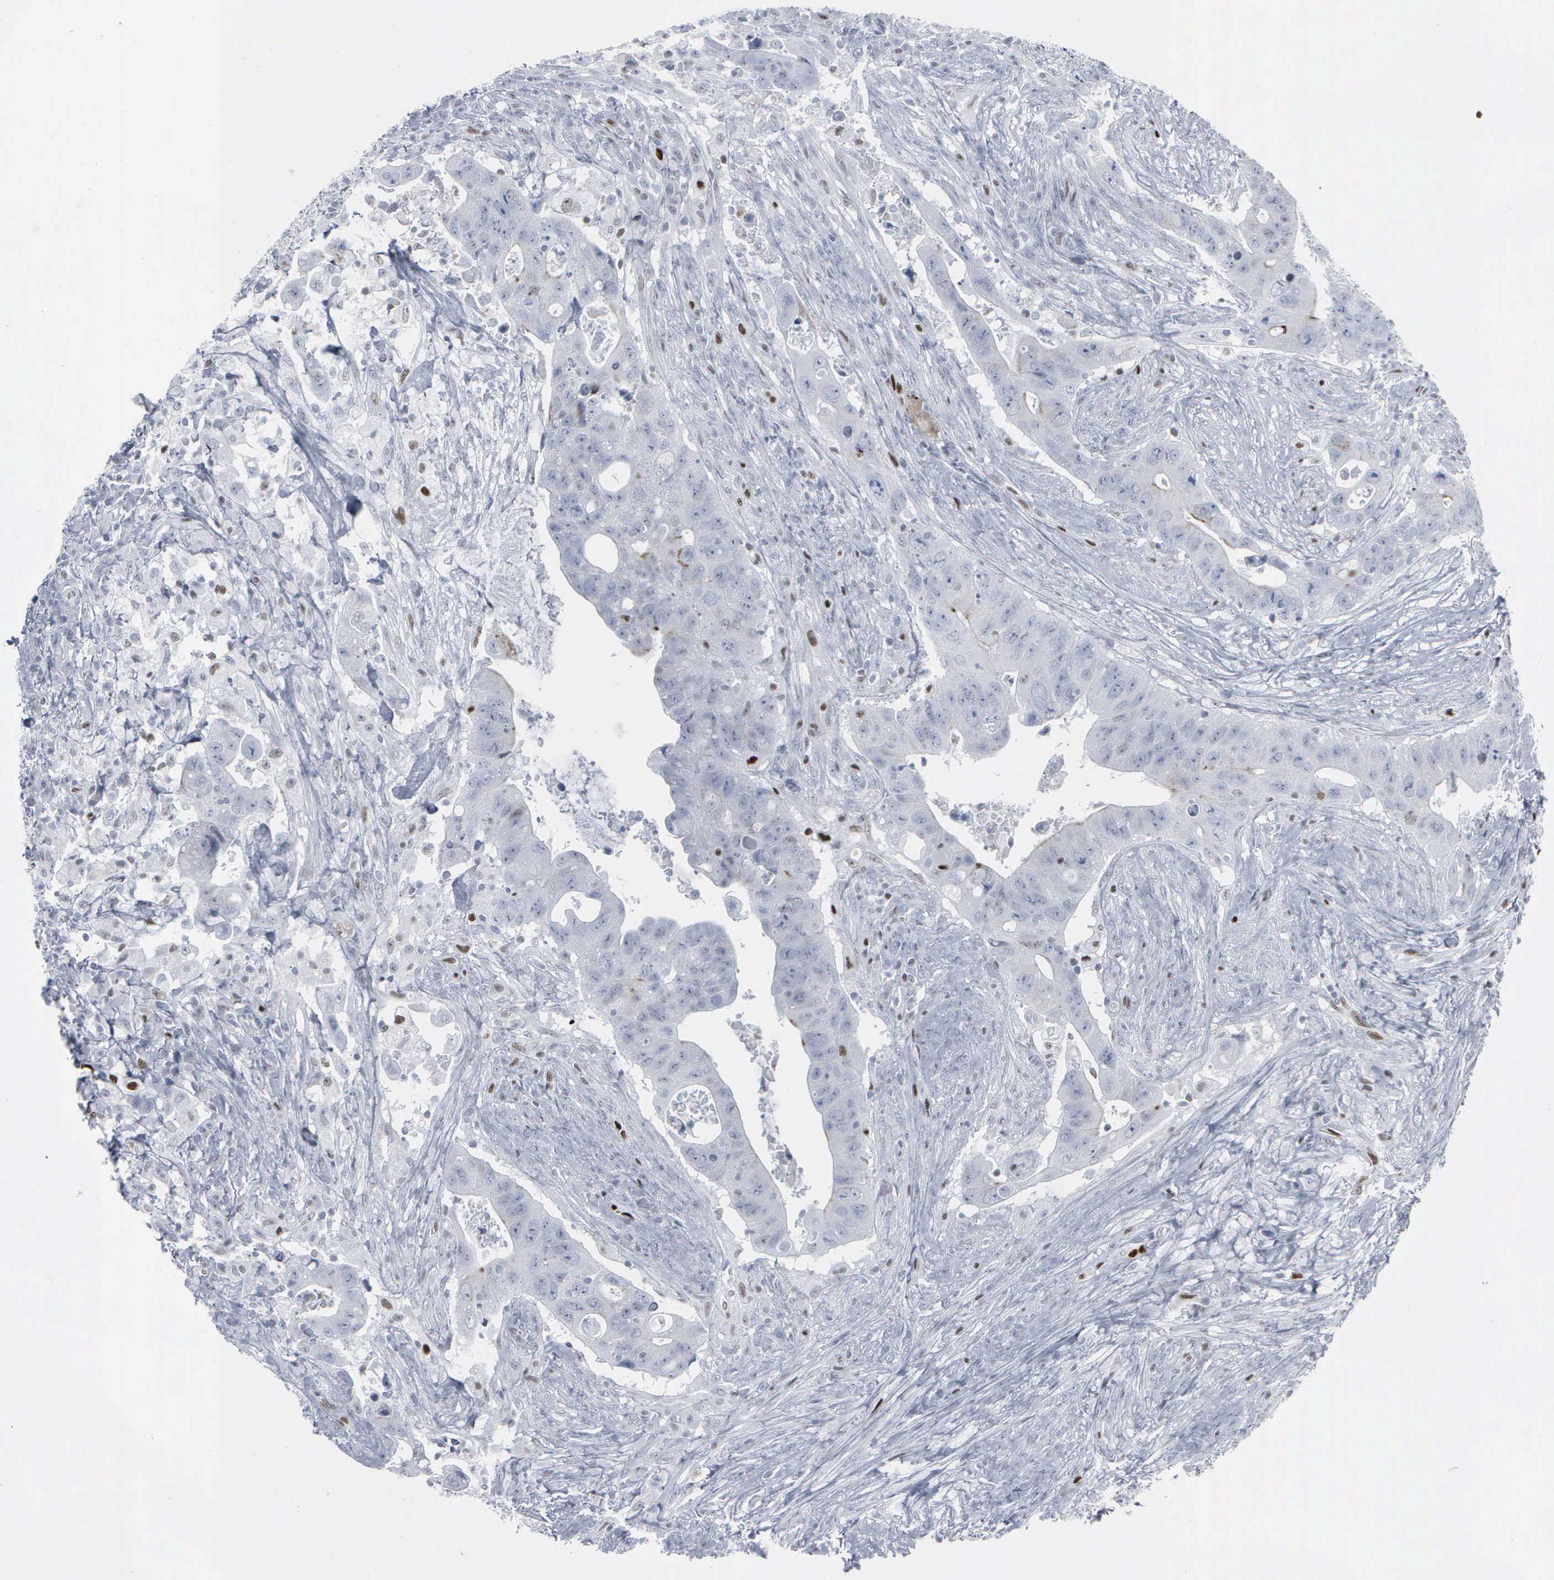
{"staining": {"intensity": "negative", "quantity": "none", "location": "none"}, "tissue": "colorectal cancer", "cell_type": "Tumor cells", "image_type": "cancer", "snomed": [{"axis": "morphology", "description": "Adenocarcinoma, NOS"}, {"axis": "topography", "description": "Rectum"}], "caption": "High magnification brightfield microscopy of colorectal cancer (adenocarcinoma) stained with DAB (3,3'-diaminobenzidine) (brown) and counterstained with hematoxylin (blue): tumor cells show no significant expression.", "gene": "CCND3", "patient": {"sex": "female", "age": 71}}